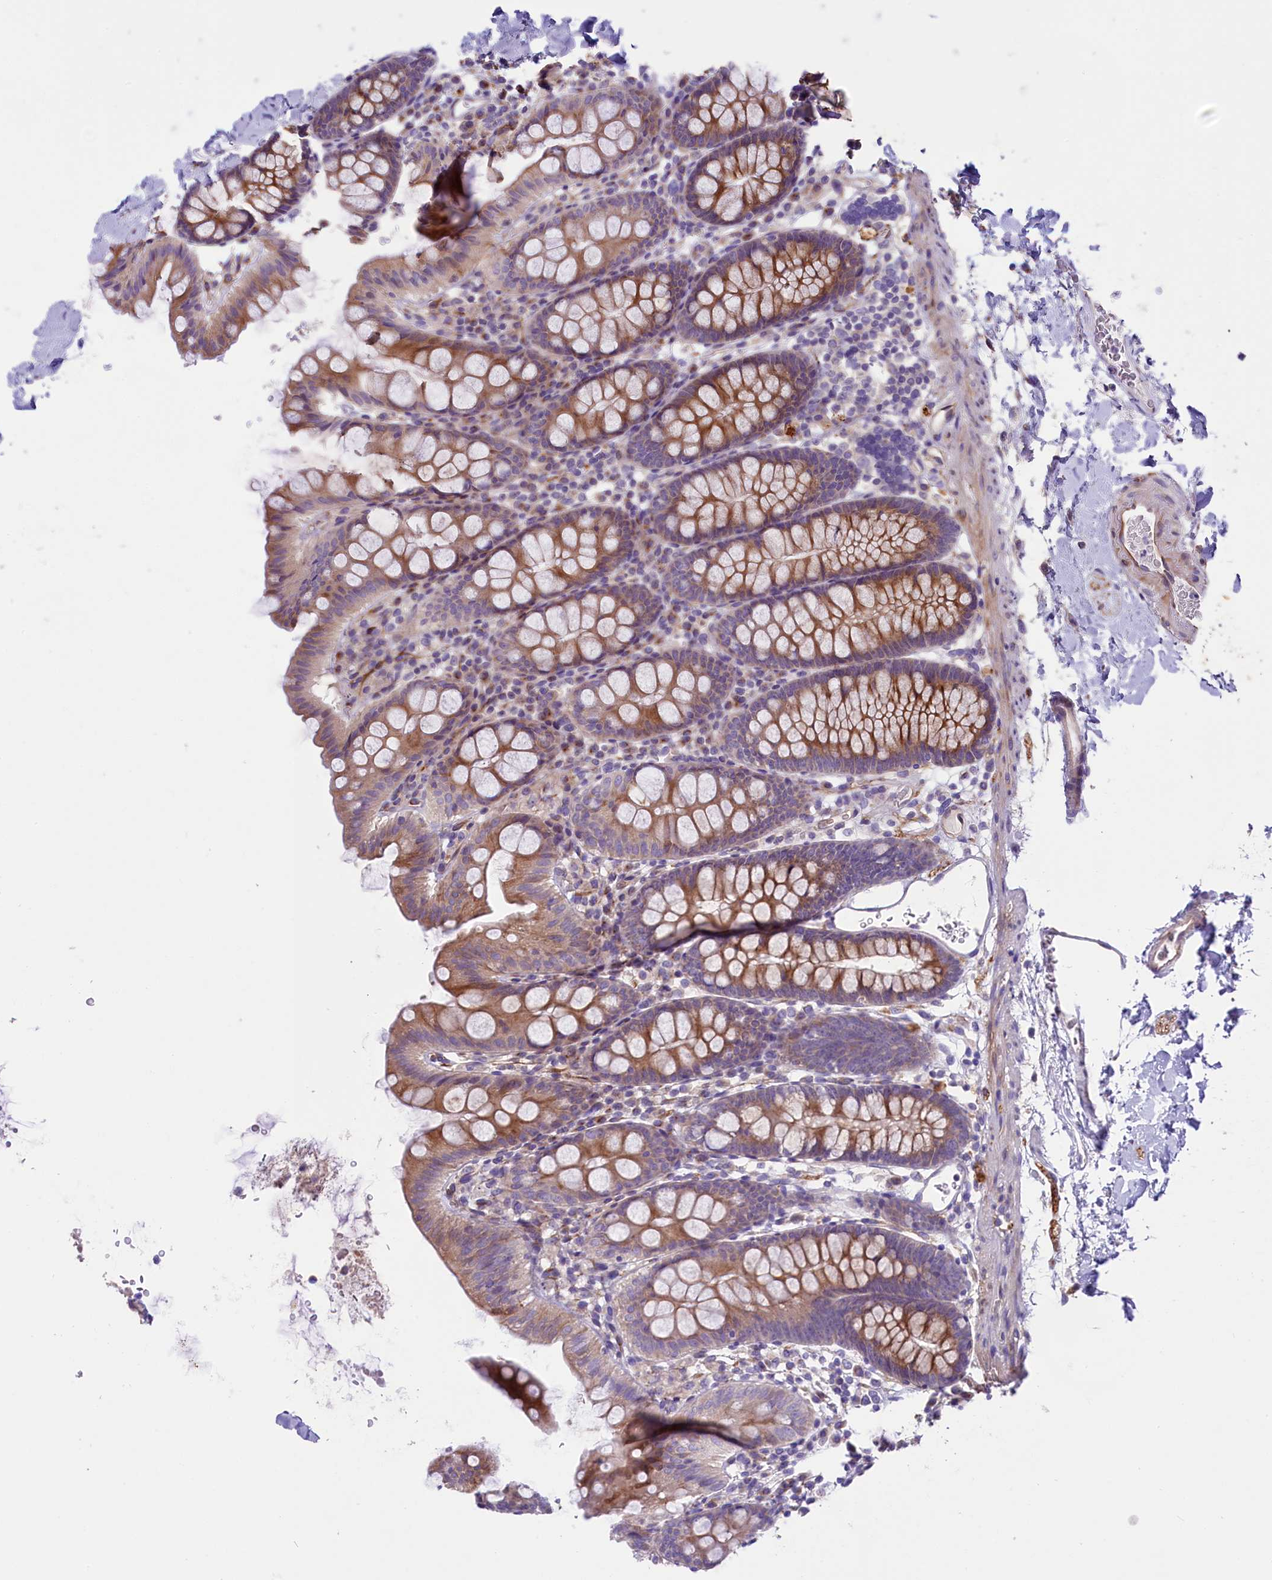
{"staining": {"intensity": "weak", "quantity": ">75%", "location": "cytoplasmic/membranous"}, "tissue": "colon", "cell_type": "Endothelial cells", "image_type": "normal", "snomed": [{"axis": "morphology", "description": "Normal tissue, NOS"}, {"axis": "topography", "description": "Colon"}], "caption": "Immunohistochemistry (IHC) image of benign colon stained for a protein (brown), which reveals low levels of weak cytoplasmic/membranous staining in approximately >75% of endothelial cells.", "gene": "CD99L2", "patient": {"sex": "male", "age": 75}}